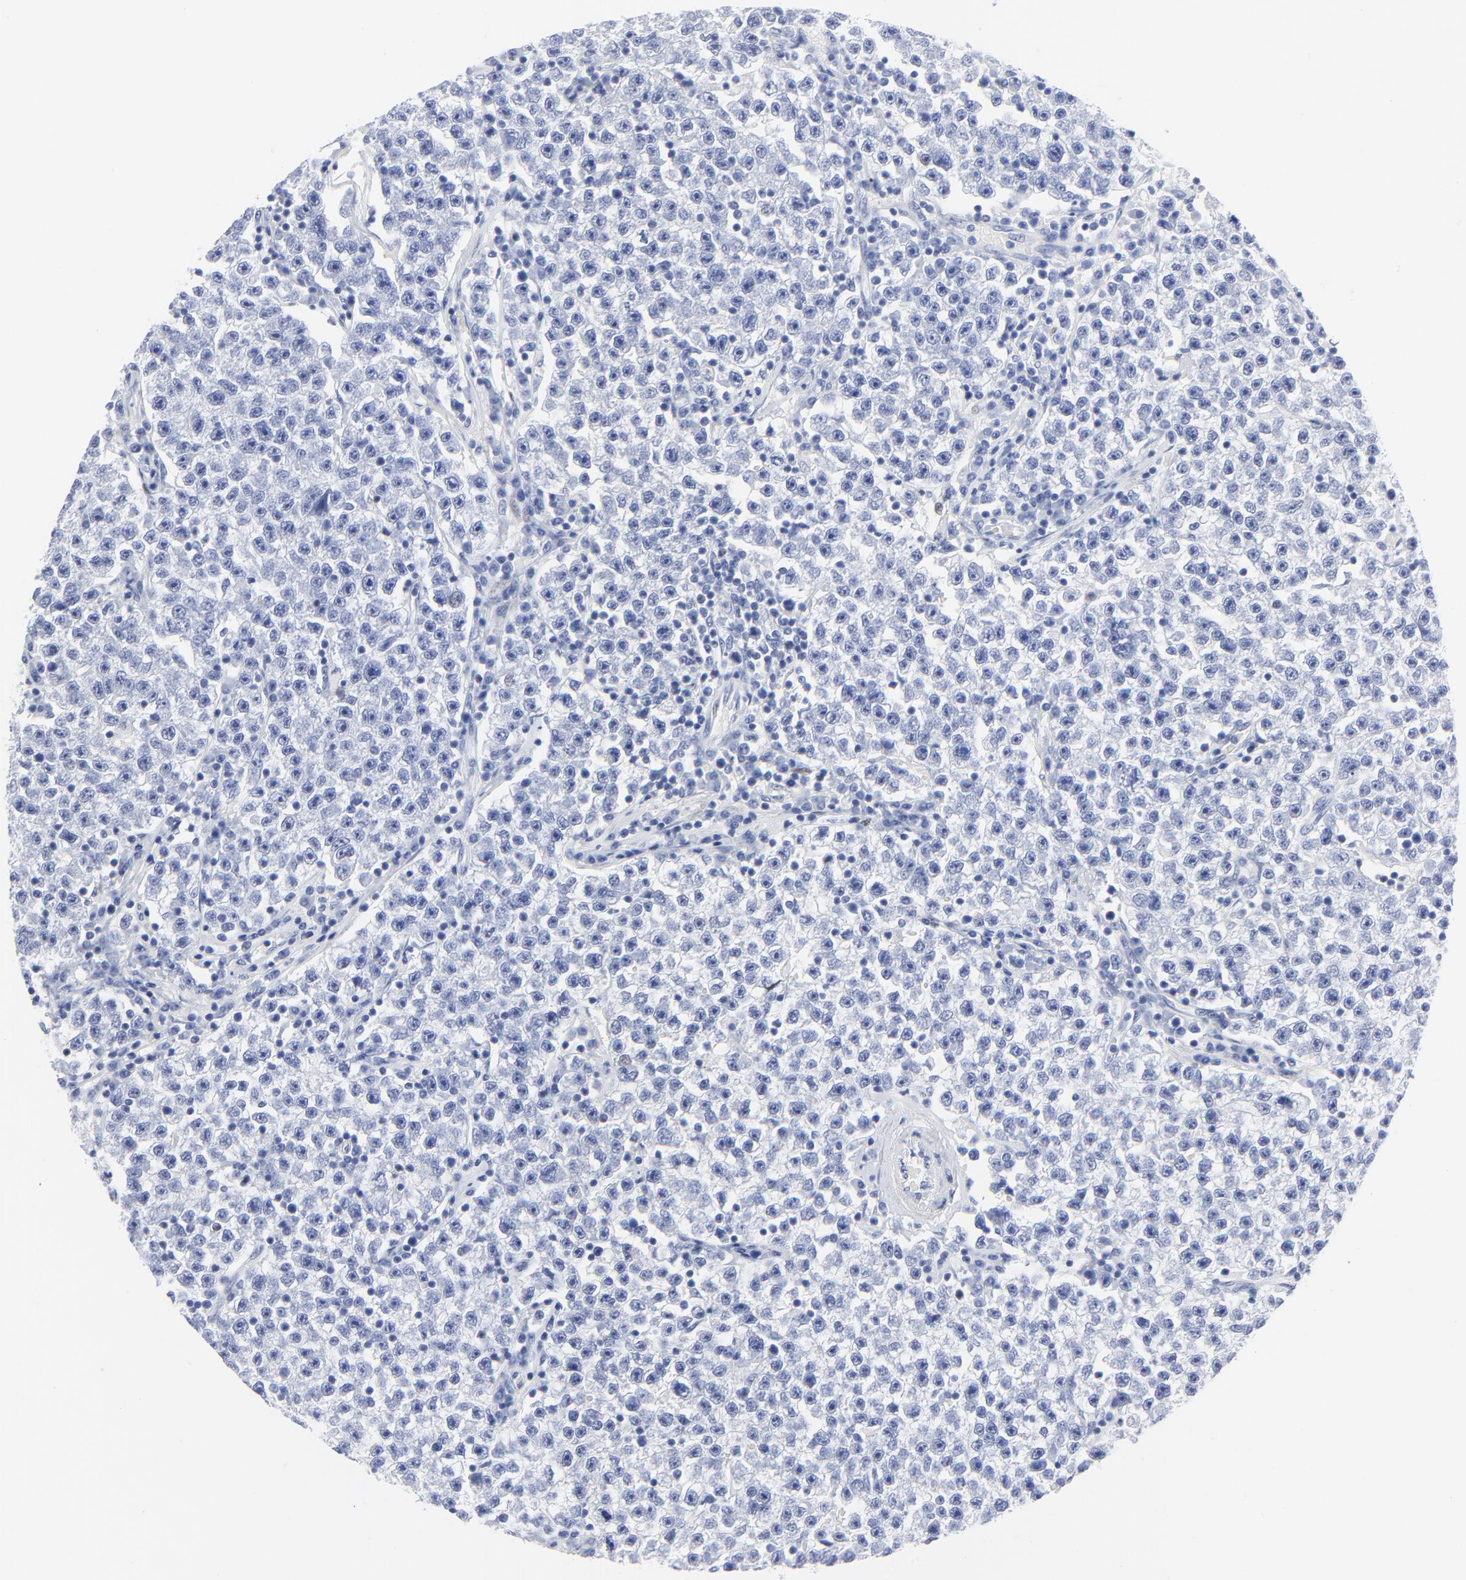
{"staining": {"intensity": "negative", "quantity": "none", "location": "none"}, "tissue": "testis cancer", "cell_type": "Tumor cells", "image_type": "cancer", "snomed": [{"axis": "morphology", "description": "Seminoma, NOS"}, {"axis": "topography", "description": "Testis"}], "caption": "An immunohistochemistry photomicrograph of testis cancer (seminoma) is shown. There is no staining in tumor cells of testis cancer (seminoma).", "gene": "JUN", "patient": {"sex": "male", "age": 22}}